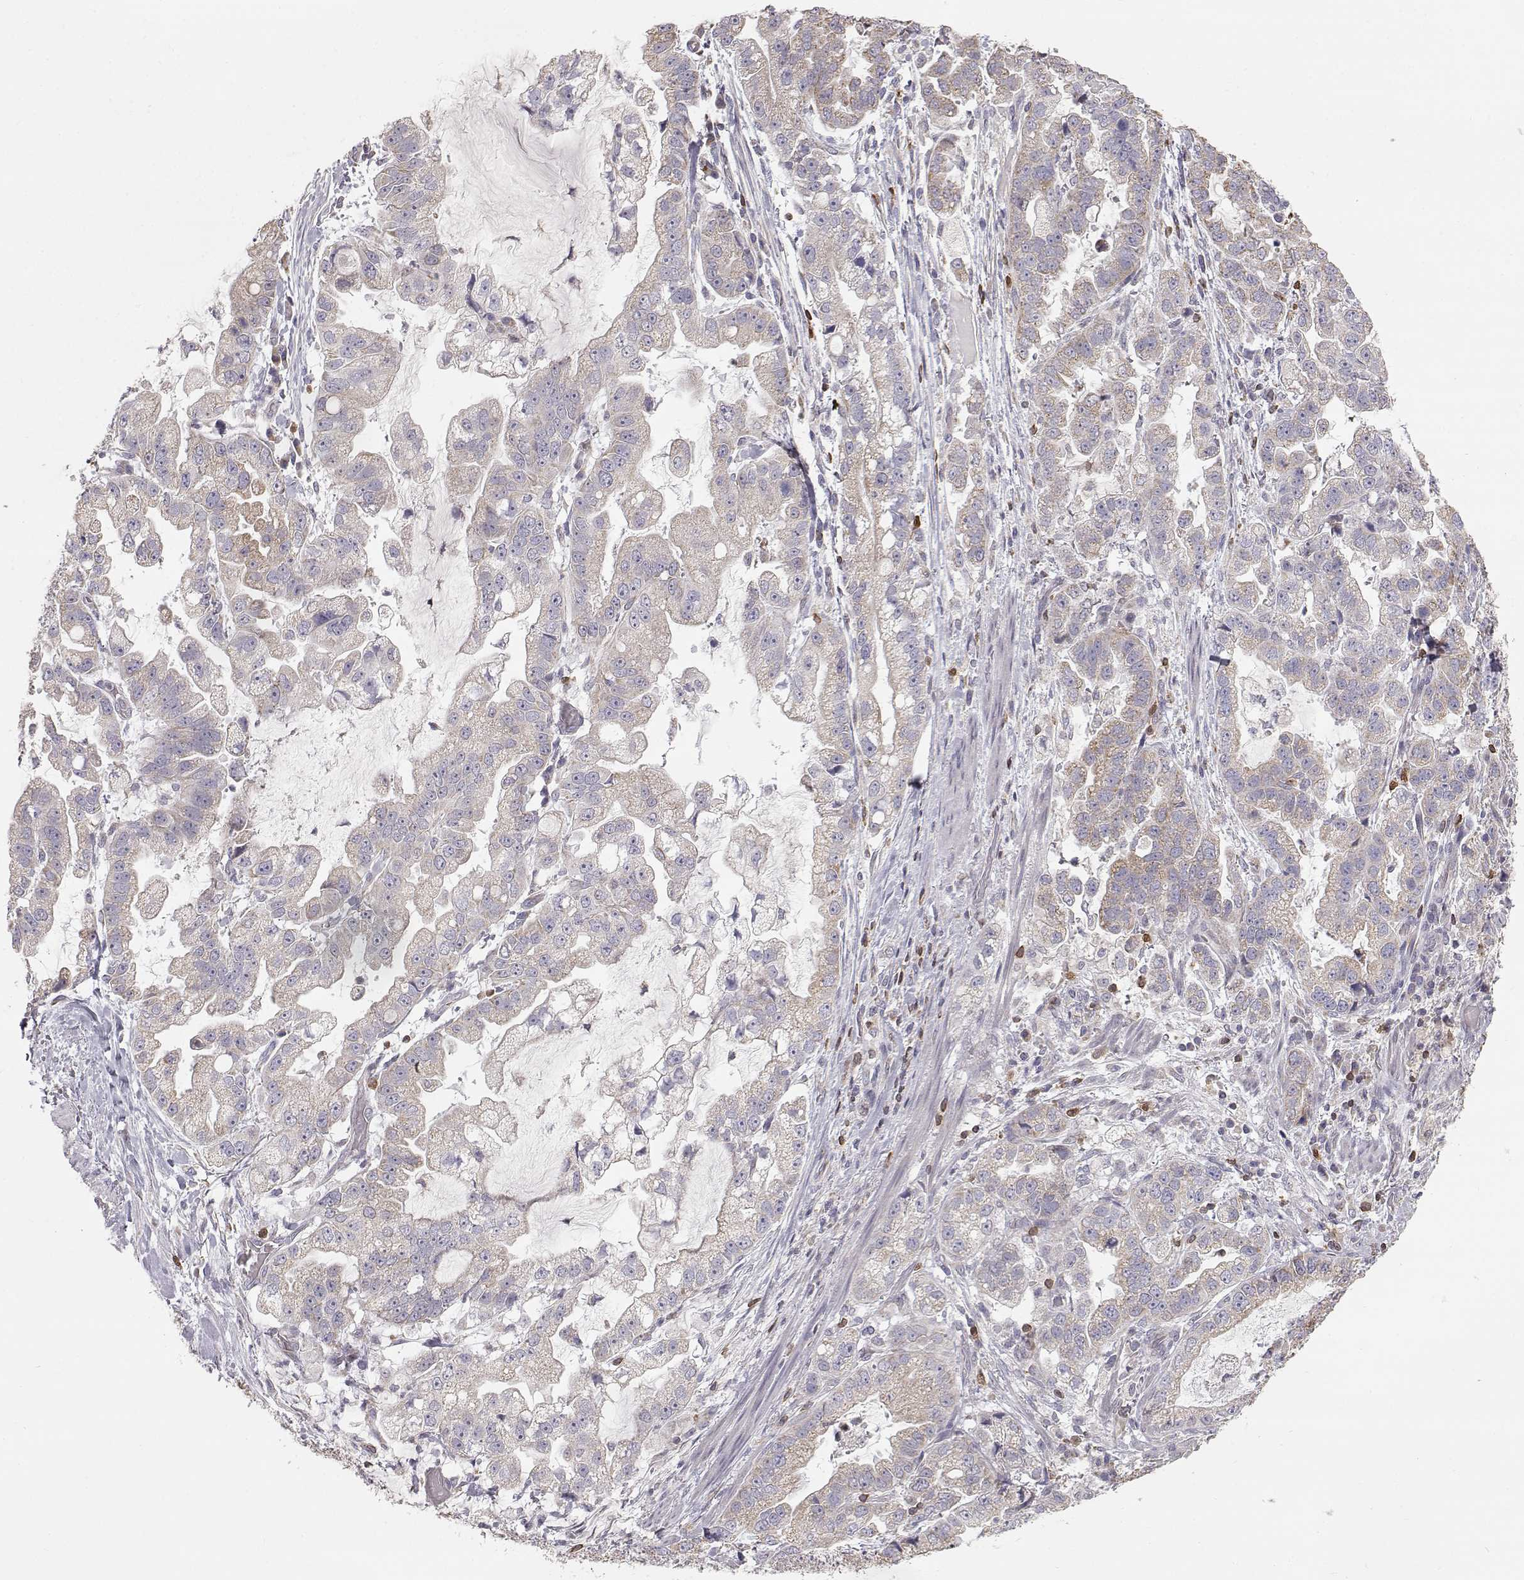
{"staining": {"intensity": "weak", "quantity": ">75%", "location": "cytoplasmic/membranous"}, "tissue": "stomach cancer", "cell_type": "Tumor cells", "image_type": "cancer", "snomed": [{"axis": "morphology", "description": "Adenocarcinoma, NOS"}, {"axis": "topography", "description": "Stomach"}], "caption": "Immunohistochemical staining of human stomach cancer (adenocarcinoma) reveals low levels of weak cytoplasmic/membranous expression in approximately >75% of tumor cells.", "gene": "GRAP2", "patient": {"sex": "male", "age": 59}}